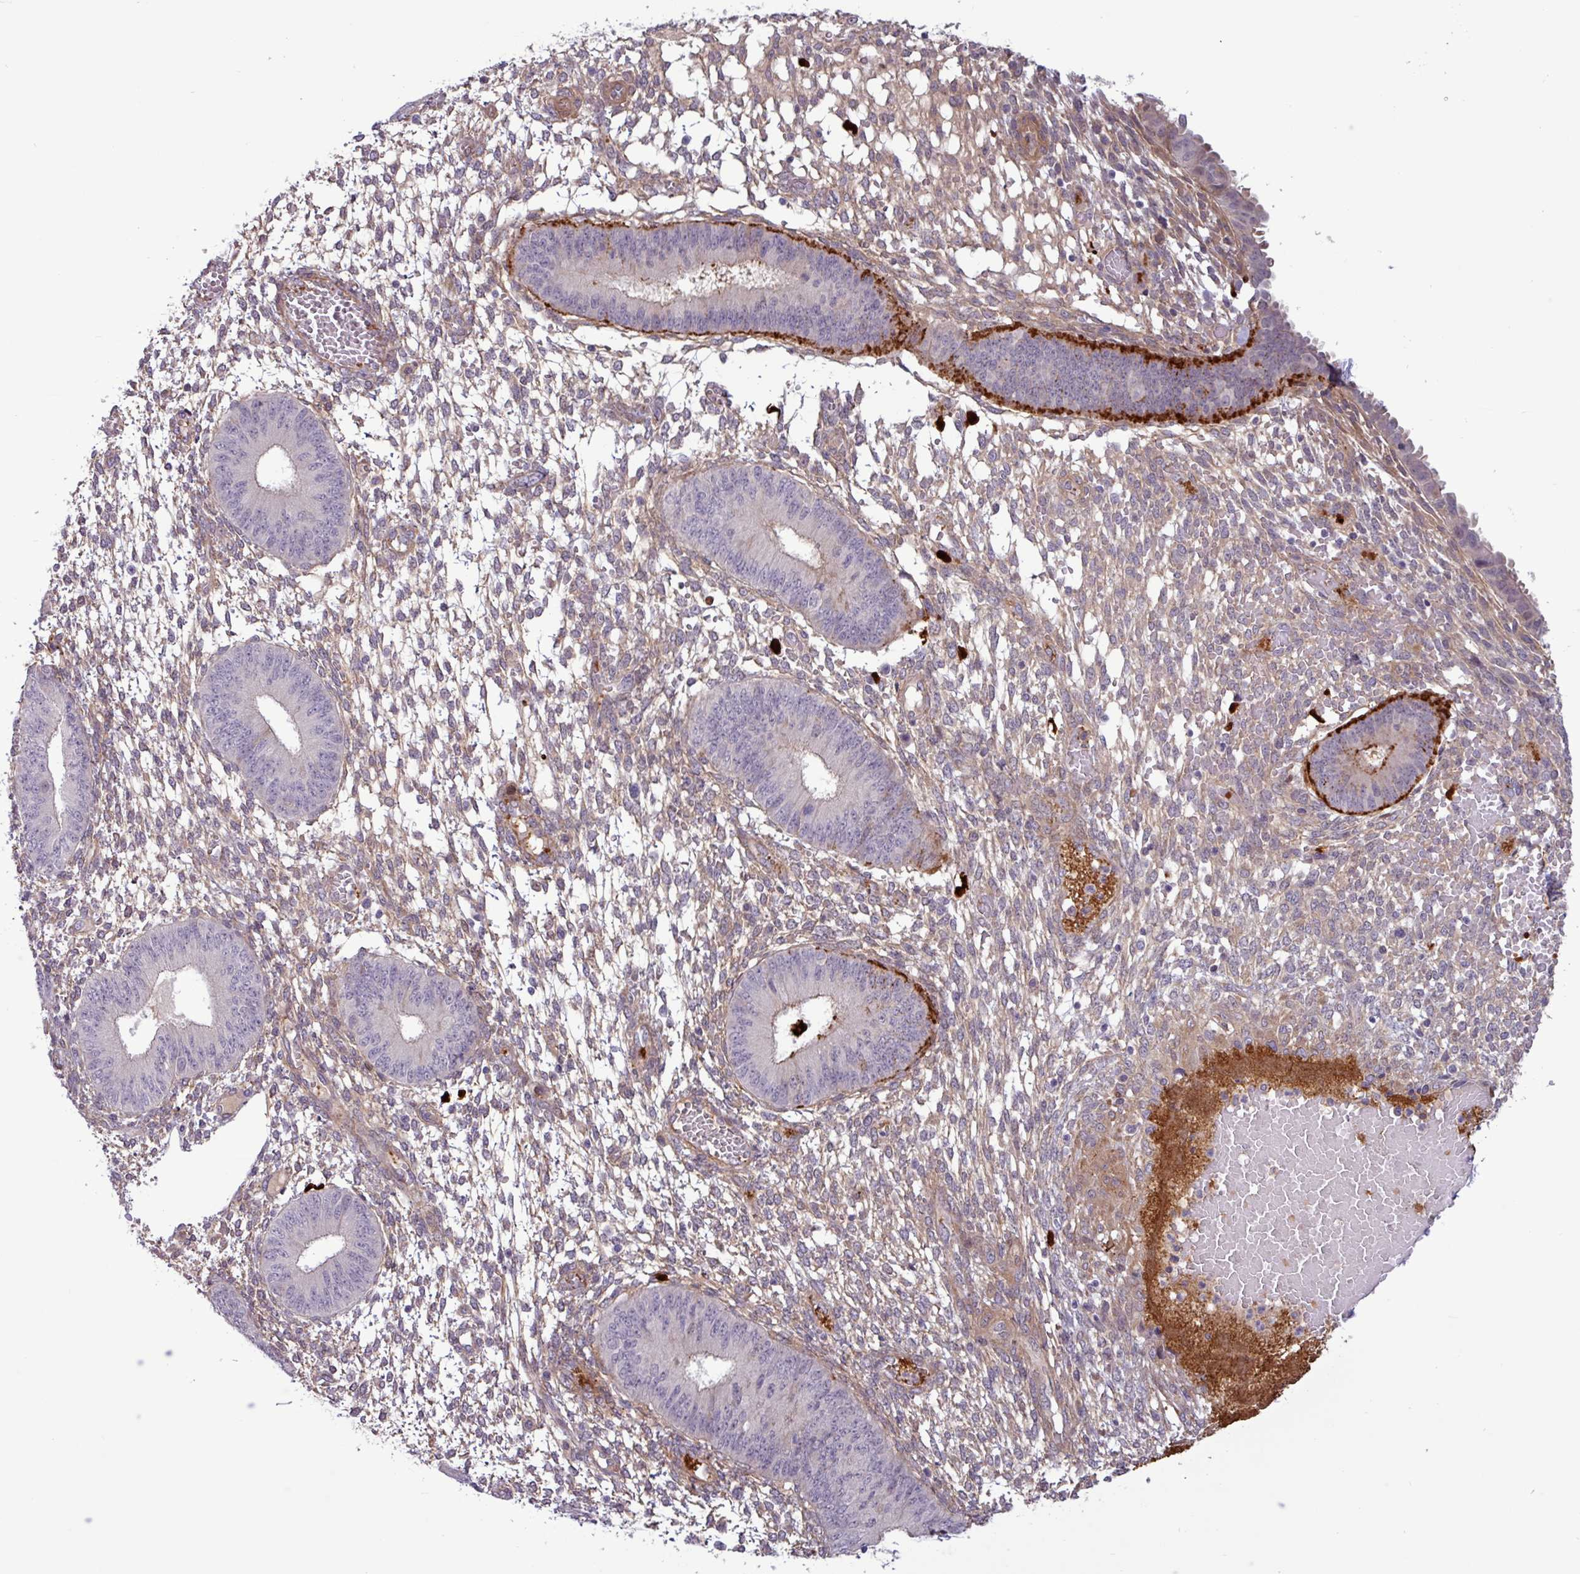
{"staining": {"intensity": "weak", "quantity": "25%-75%", "location": "cytoplasmic/membranous"}, "tissue": "endometrium", "cell_type": "Cells in endometrial stroma", "image_type": "normal", "snomed": [{"axis": "morphology", "description": "Normal tissue, NOS"}, {"axis": "topography", "description": "Endometrium"}], "caption": "Immunohistochemistry (IHC) staining of benign endometrium, which exhibits low levels of weak cytoplasmic/membranous positivity in about 25%-75% of cells in endometrial stroma indicating weak cytoplasmic/membranous protein positivity. The staining was performed using DAB (brown) for protein detection and nuclei were counterstained in hematoxylin (blue).", "gene": "PCED1A", "patient": {"sex": "female", "age": 49}}